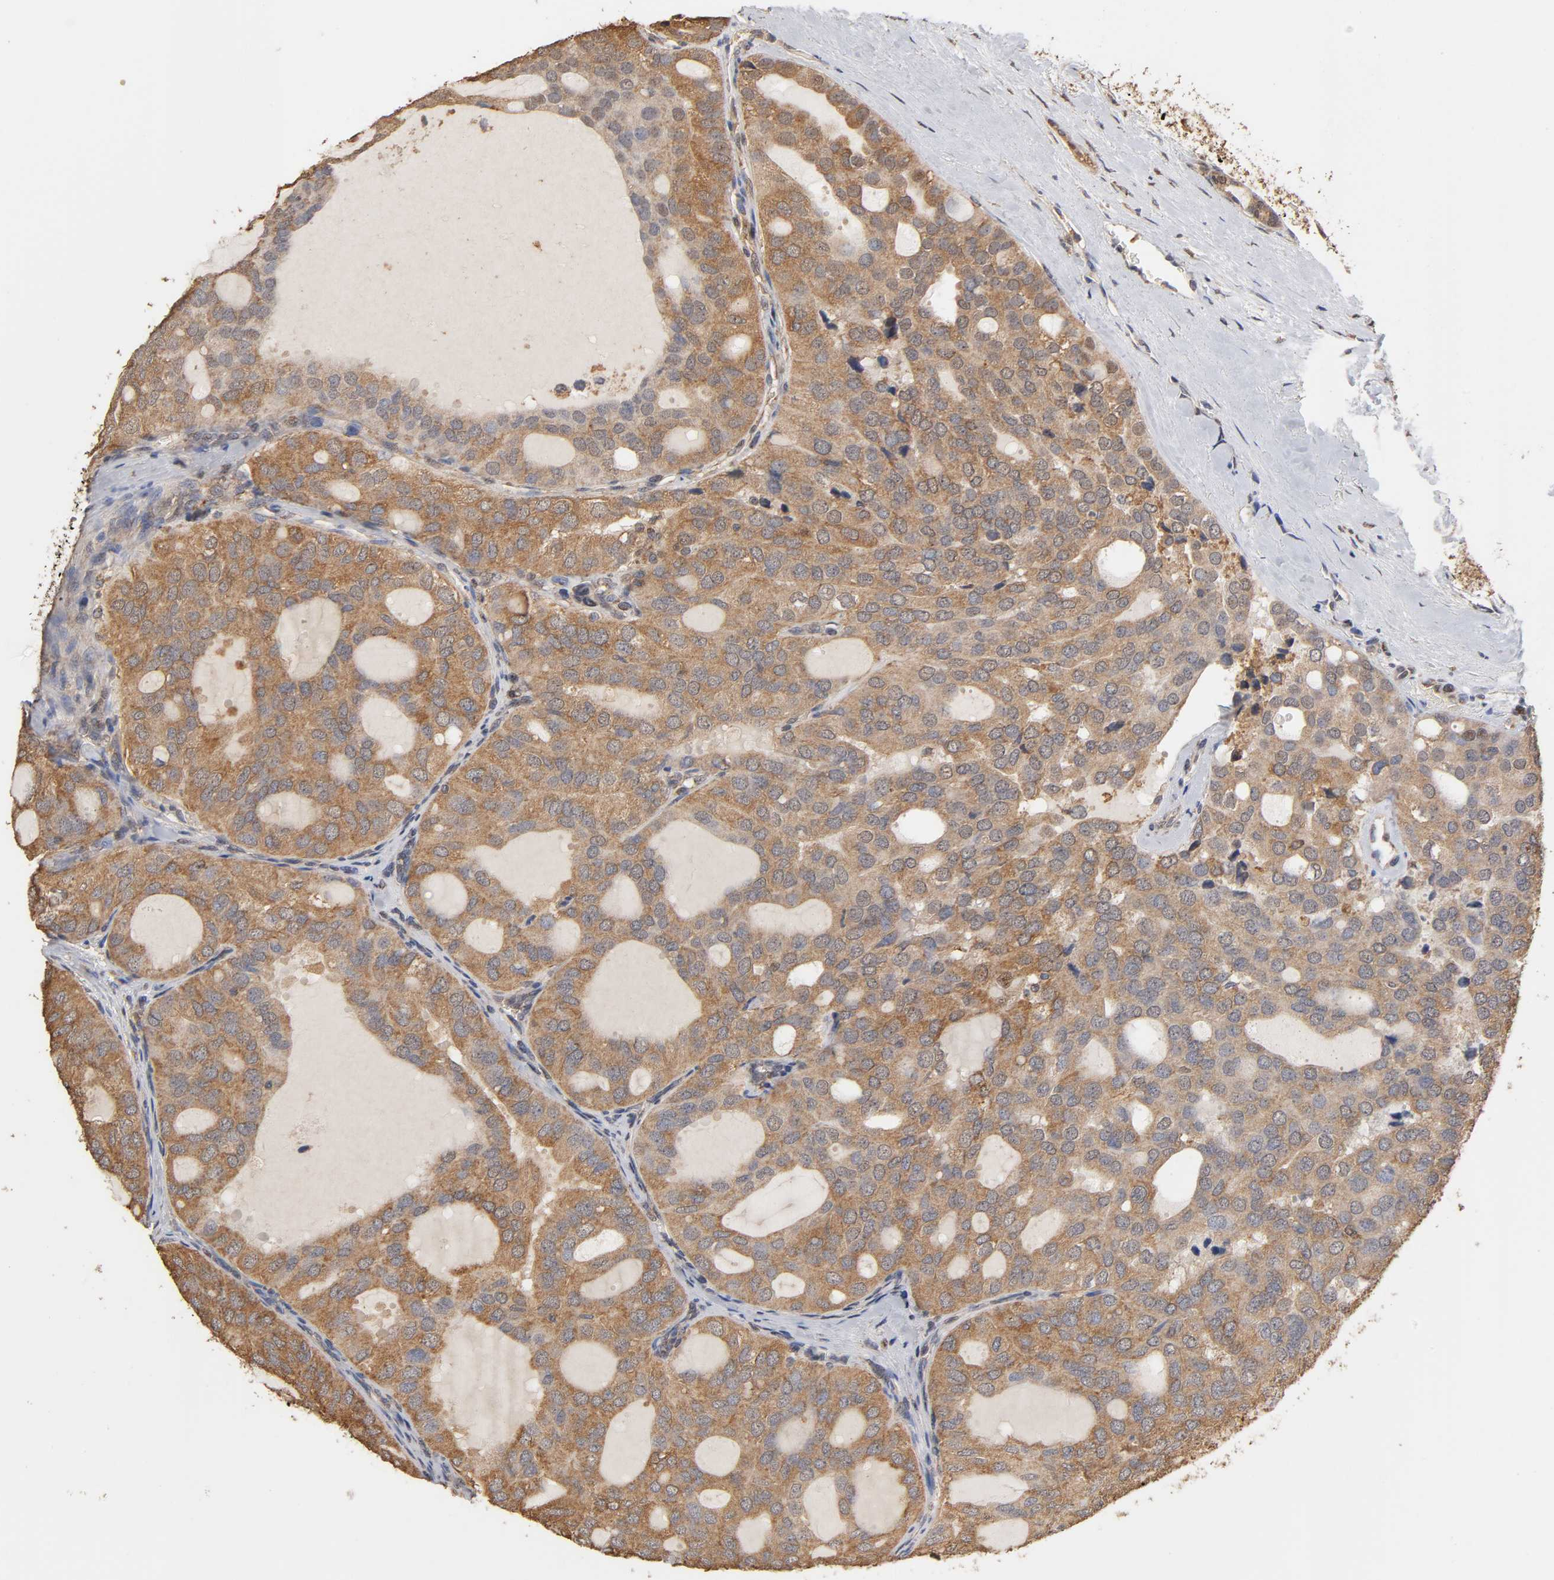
{"staining": {"intensity": "strong", "quantity": ">75%", "location": "cytoplasmic/membranous"}, "tissue": "thyroid cancer", "cell_type": "Tumor cells", "image_type": "cancer", "snomed": [{"axis": "morphology", "description": "Follicular adenoma carcinoma, NOS"}, {"axis": "topography", "description": "Thyroid gland"}], "caption": "A high amount of strong cytoplasmic/membranous staining is appreciated in approximately >75% of tumor cells in thyroid cancer tissue.", "gene": "PKN1", "patient": {"sex": "male", "age": 75}}